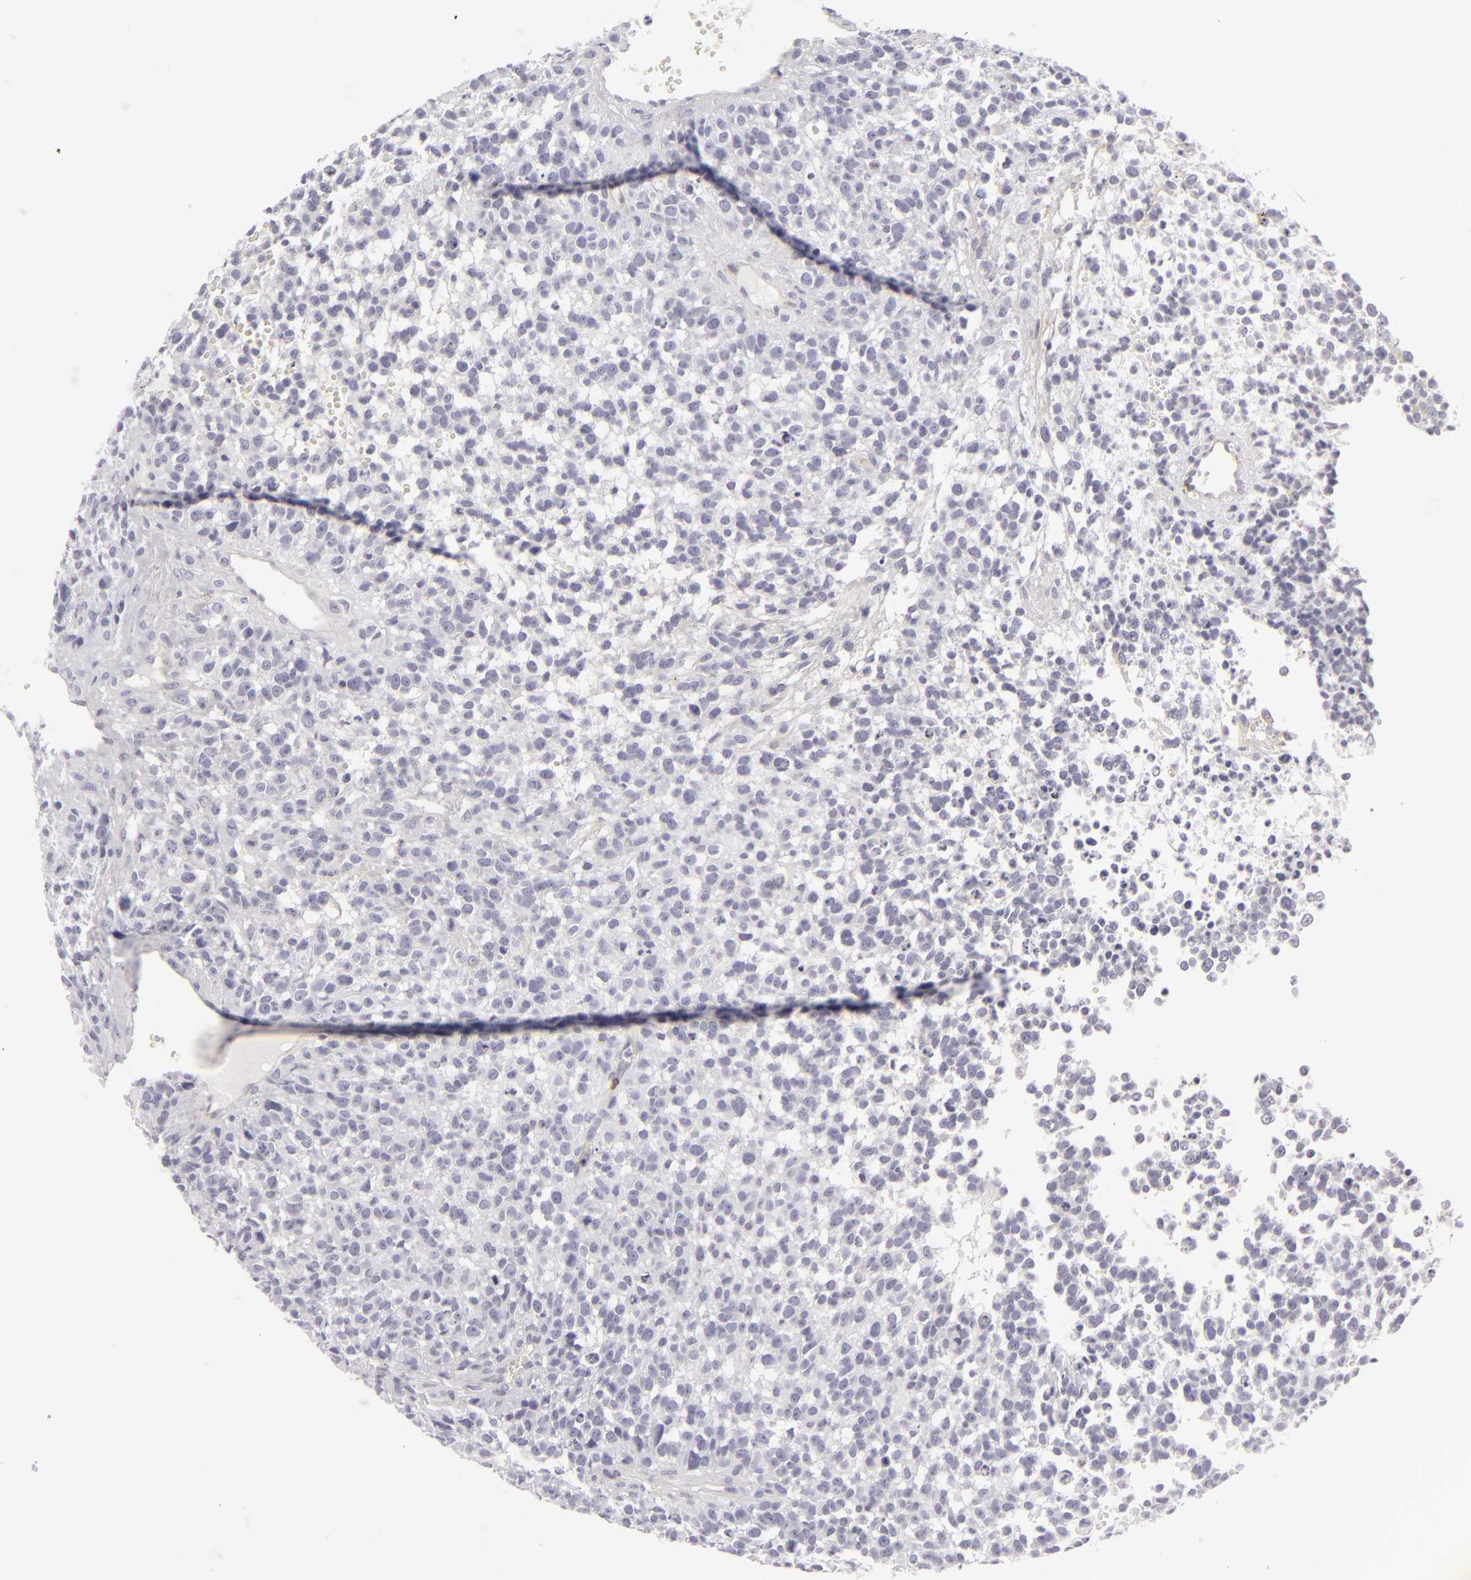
{"staining": {"intensity": "negative", "quantity": "none", "location": "none"}, "tissue": "glioma", "cell_type": "Tumor cells", "image_type": "cancer", "snomed": [{"axis": "morphology", "description": "Glioma, malignant, High grade"}, {"axis": "topography", "description": "Brain"}], "caption": "This is an immunohistochemistry (IHC) micrograph of glioma. There is no expression in tumor cells.", "gene": "JUP", "patient": {"sex": "male", "age": 66}}